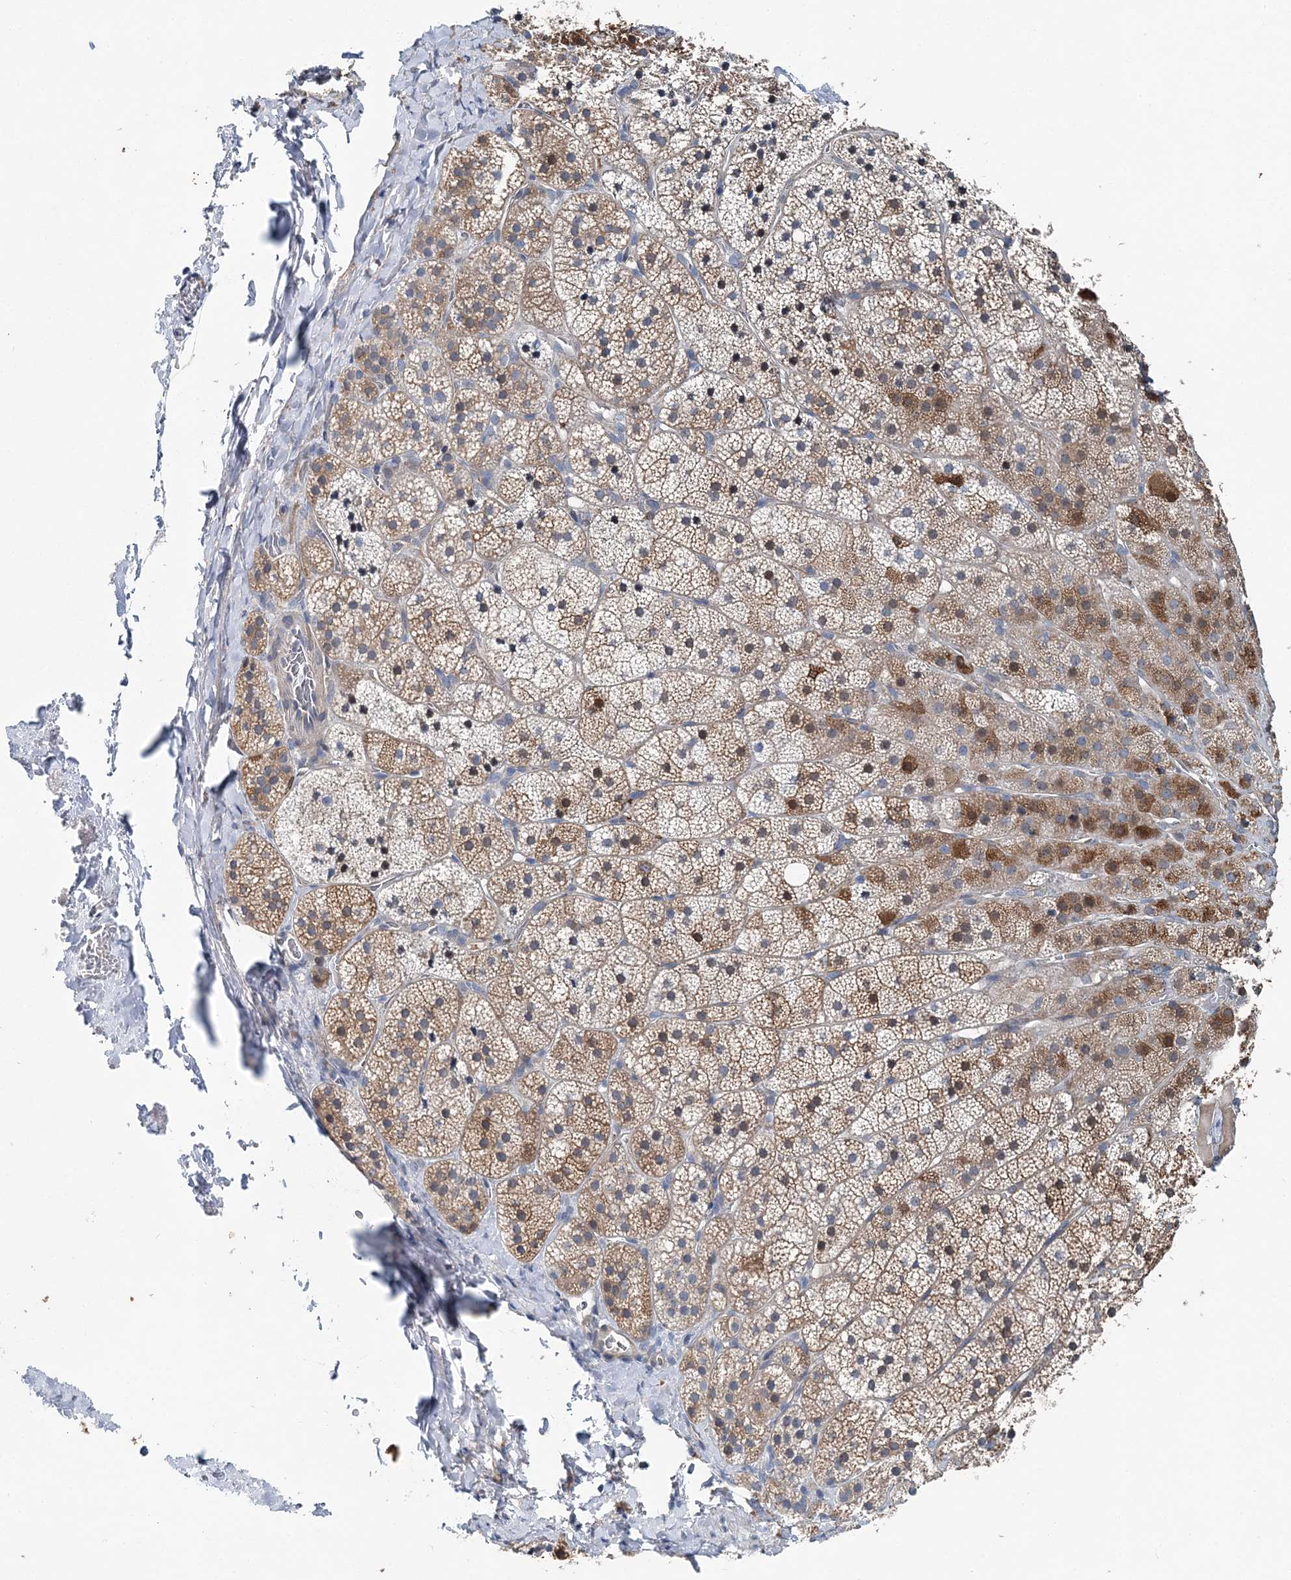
{"staining": {"intensity": "moderate", "quantity": ">75%", "location": "cytoplasmic/membranous"}, "tissue": "adrenal gland", "cell_type": "Glandular cells", "image_type": "normal", "snomed": [{"axis": "morphology", "description": "Normal tissue, NOS"}, {"axis": "topography", "description": "Adrenal gland"}], "caption": "A medium amount of moderate cytoplasmic/membranous expression is appreciated in about >75% of glandular cells in unremarkable adrenal gland. The staining is performed using DAB (3,3'-diaminobenzidine) brown chromogen to label protein expression. The nuclei are counter-stained blue using hematoxylin.", "gene": "SPOPL", "patient": {"sex": "female", "age": 44}}